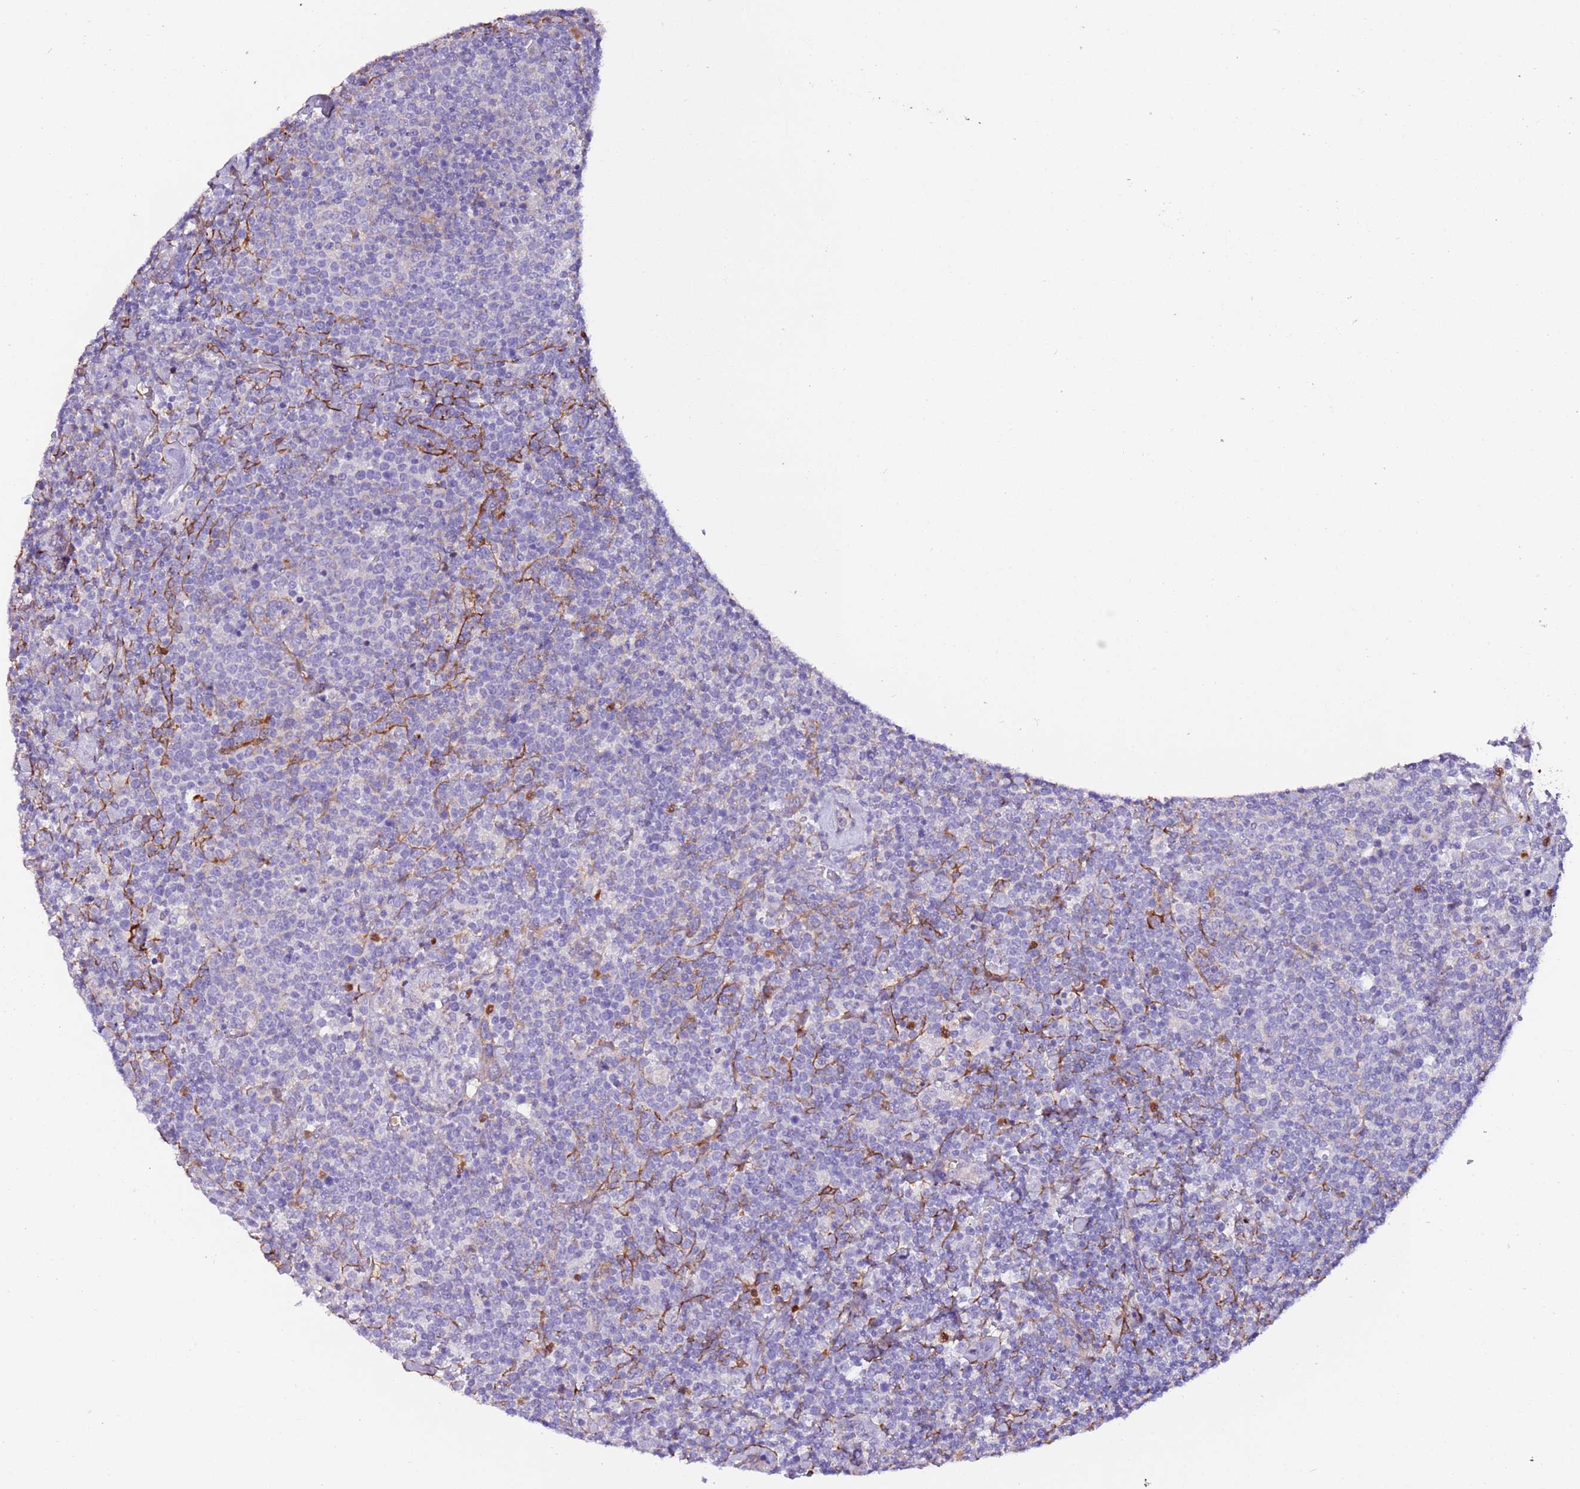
{"staining": {"intensity": "negative", "quantity": "none", "location": "none"}, "tissue": "lymphoma", "cell_type": "Tumor cells", "image_type": "cancer", "snomed": [{"axis": "morphology", "description": "Malignant lymphoma, non-Hodgkin's type, High grade"}, {"axis": "topography", "description": "Lymph node"}], "caption": "A micrograph of human malignant lymphoma, non-Hodgkin's type (high-grade) is negative for staining in tumor cells. (DAB IHC, high magnification).", "gene": "FAM174C", "patient": {"sex": "male", "age": 61}}